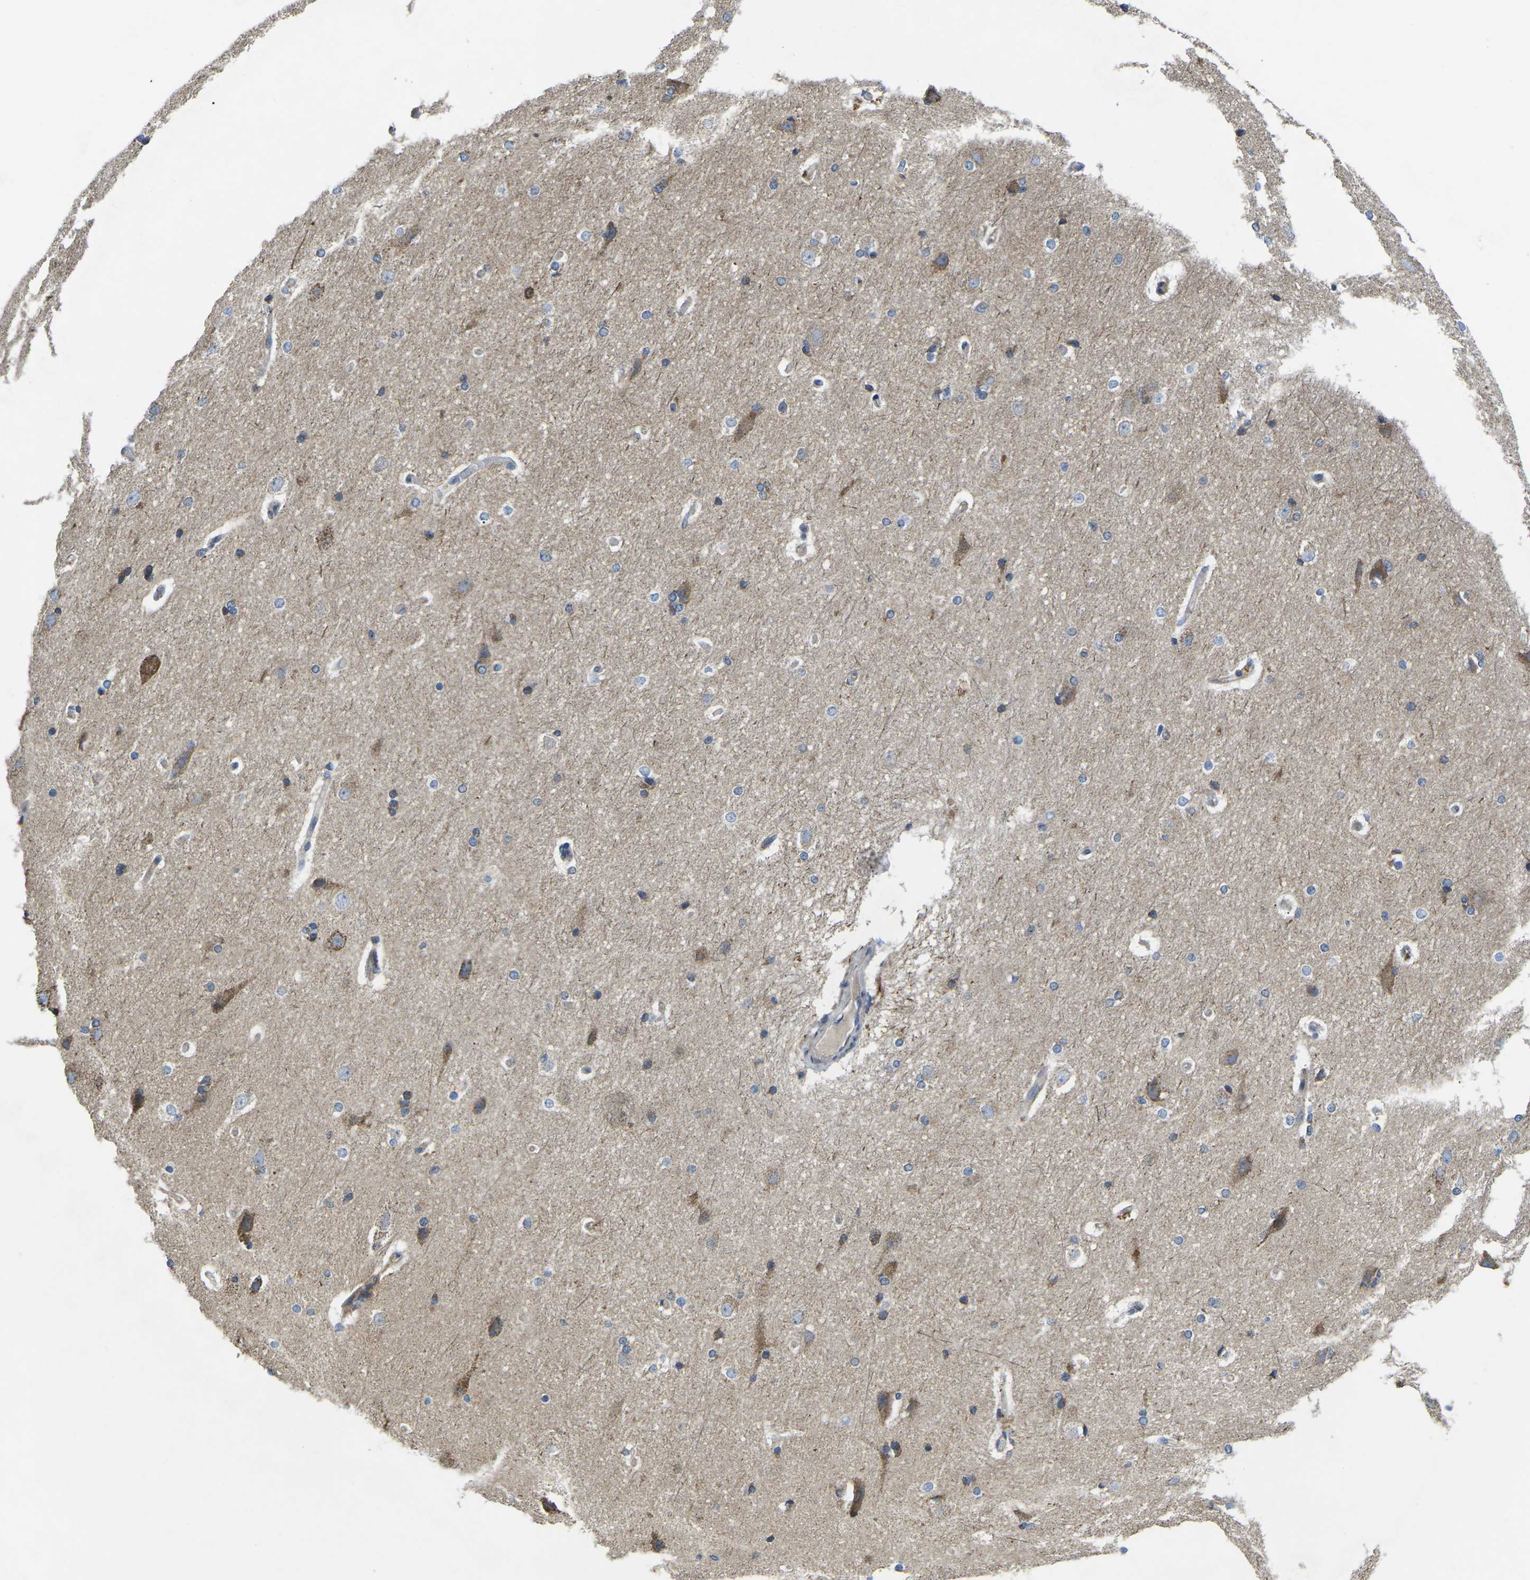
{"staining": {"intensity": "moderate", "quantity": "<25%", "location": "cytoplasmic/membranous"}, "tissue": "hippocampus", "cell_type": "Glial cells", "image_type": "normal", "snomed": [{"axis": "morphology", "description": "Normal tissue, NOS"}, {"axis": "topography", "description": "Hippocampus"}], "caption": "This histopathology image exhibits immunohistochemistry (IHC) staining of normal hippocampus, with low moderate cytoplasmic/membranous expression in approximately <25% of glial cells.", "gene": "TMEFF2", "patient": {"sex": "female", "age": 19}}